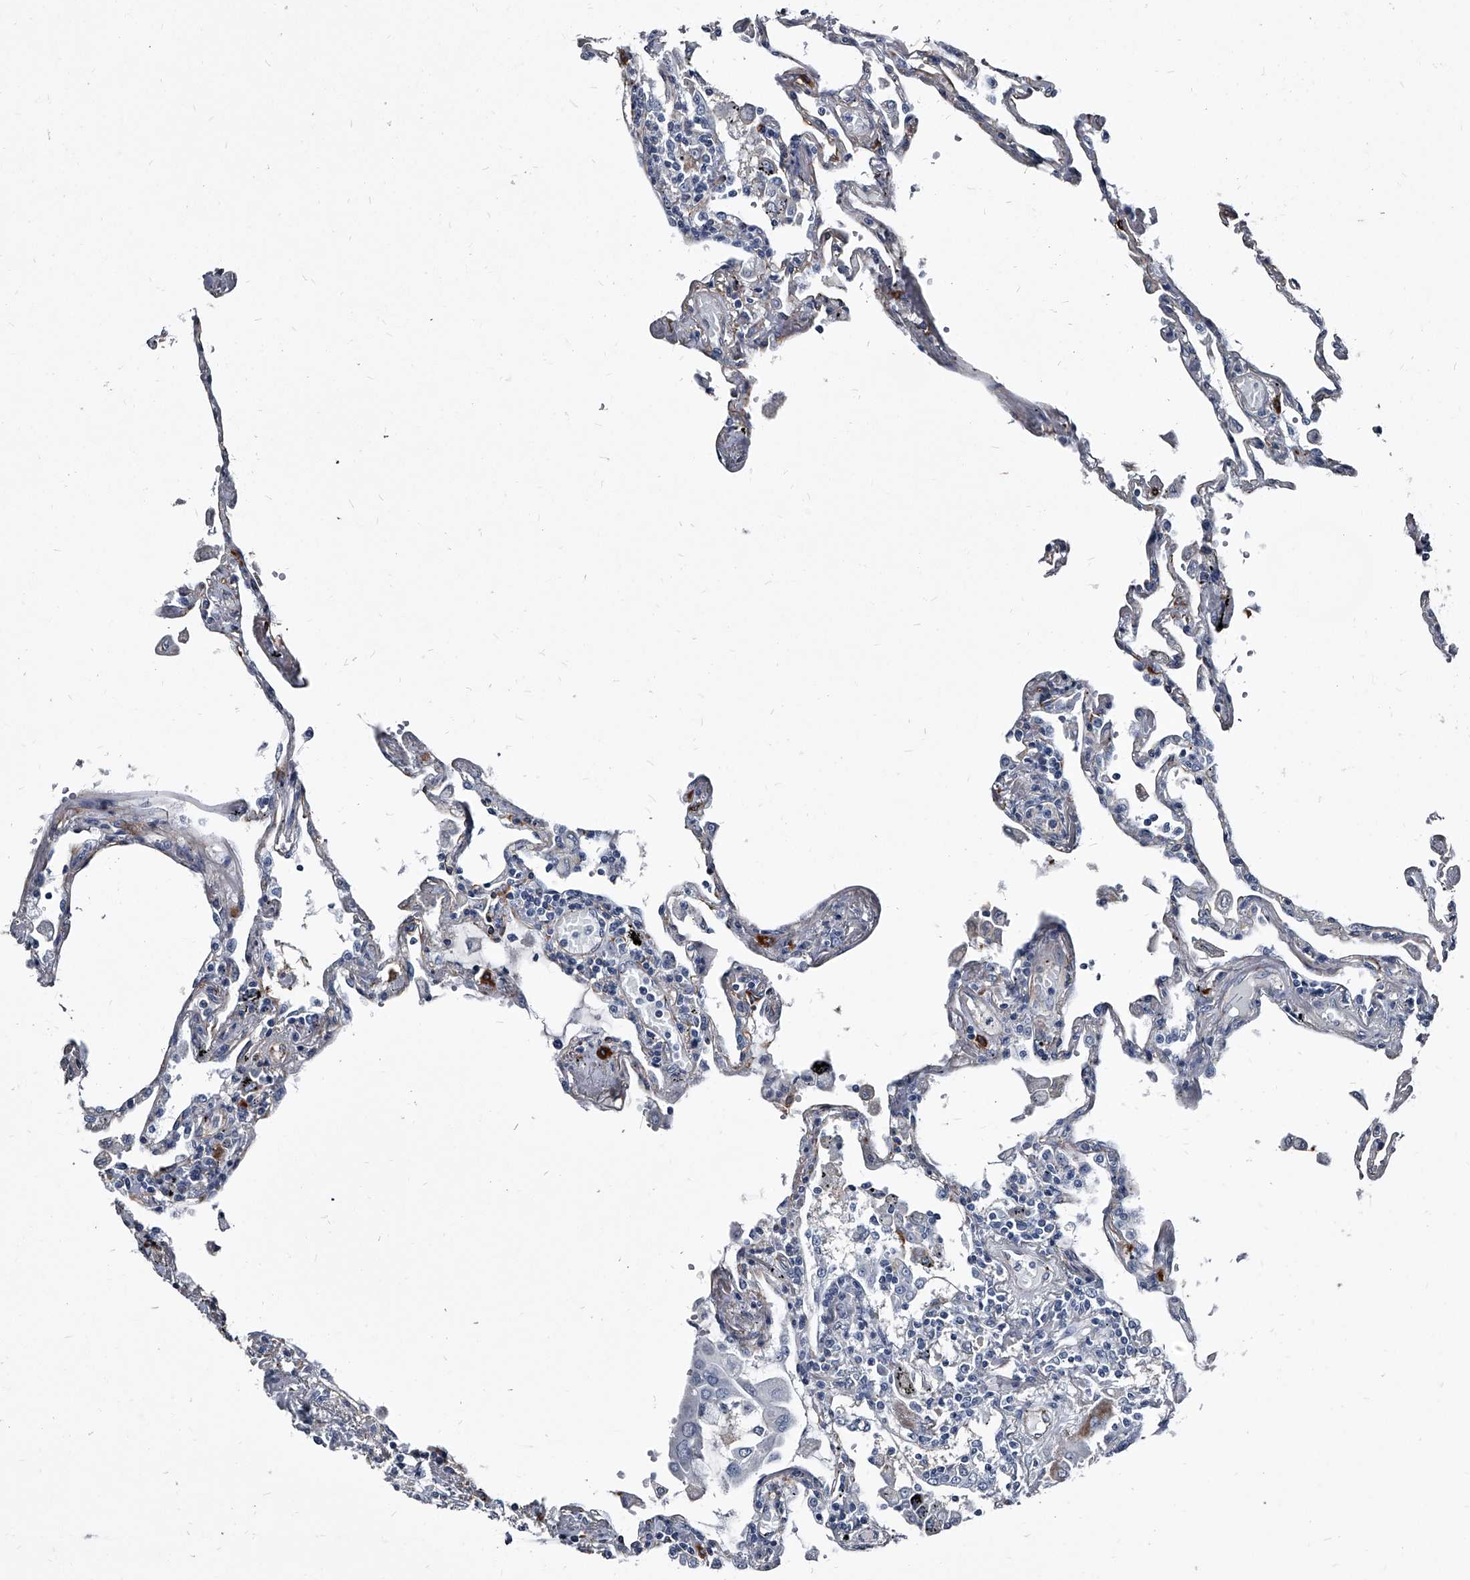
{"staining": {"intensity": "negative", "quantity": "none", "location": "none"}, "tissue": "lung", "cell_type": "Alveolar cells", "image_type": "normal", "snomed": [{"axis": "morphology", "description": "Normal tissue, NOS"}, {"axis": "topography", "description": "Lung"}], "caption": "Lung was stained to show a protein in brown. There is no significant expression in alveolar cells. (Brightfield microscopy of DAB immunohistochemistry (IHC) at high magnification).", "gene": "PGLYRP3", "patient": {"sex": "female", "age": 67}}